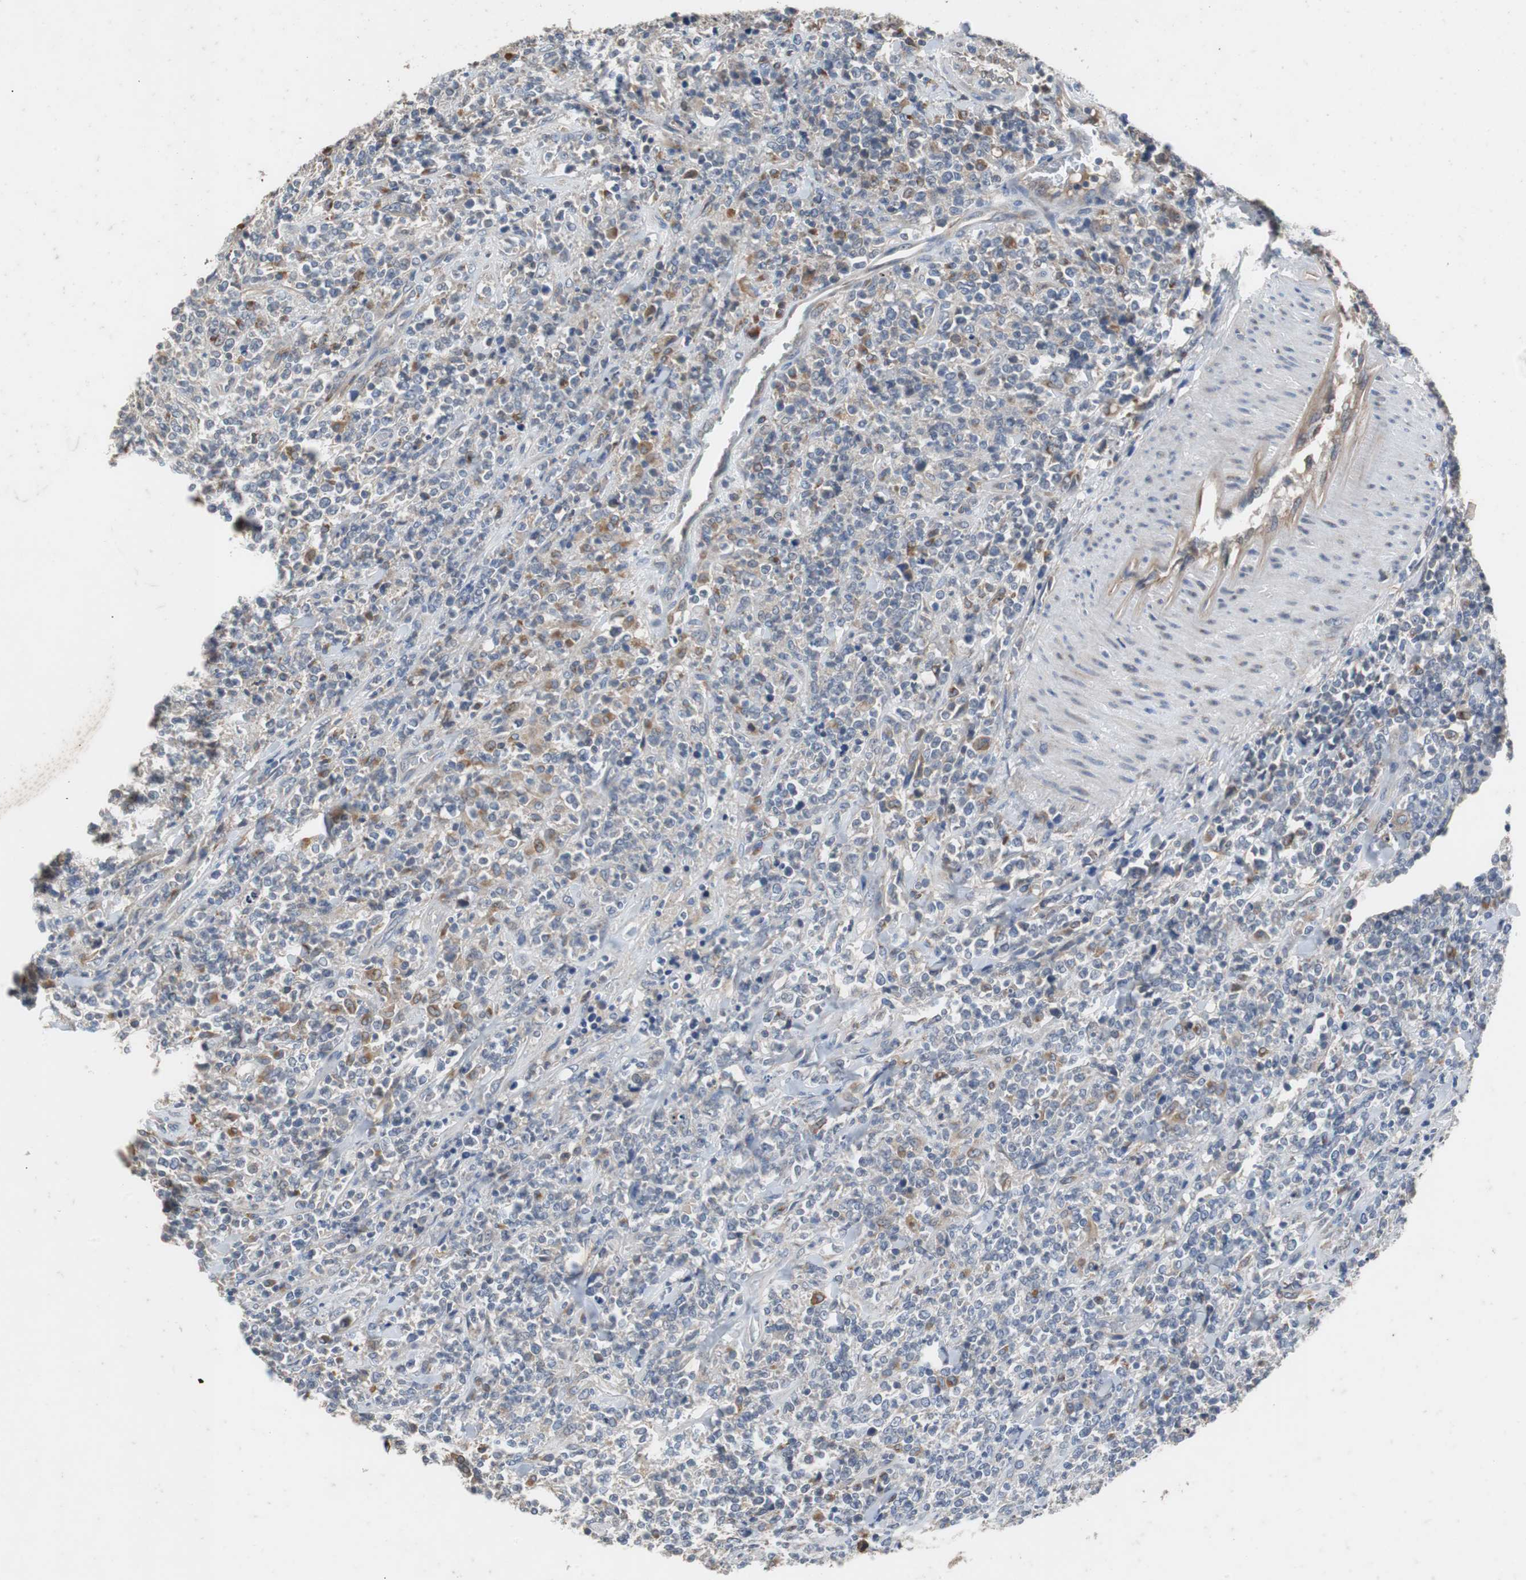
{"staining": {"intensity": "weak", "quantity": "<25%", "location": "cytoplasmic/membranous"}, "tissue": "lymphoma", "cell_type": "Tumor cells", "image_type": "cancer", "snomed": [{"axis": "morphology", "description": "Malignant lymphoma, non-Hodgkin's type, High grade"}, {"axis": "topography", "description": "Soft tissue"}], "caption": "High magnification brightfield microscopy of high-grade malignant lymphoma, non-Hodgkin's type stained with DAB (3,3'-diaminobenzidine) (brown) and counterstained with hematoxylin (blue): tumor cells show no significant expression.", "gene": "SORT1", "patient": {"sex": "male", "age": 18}}